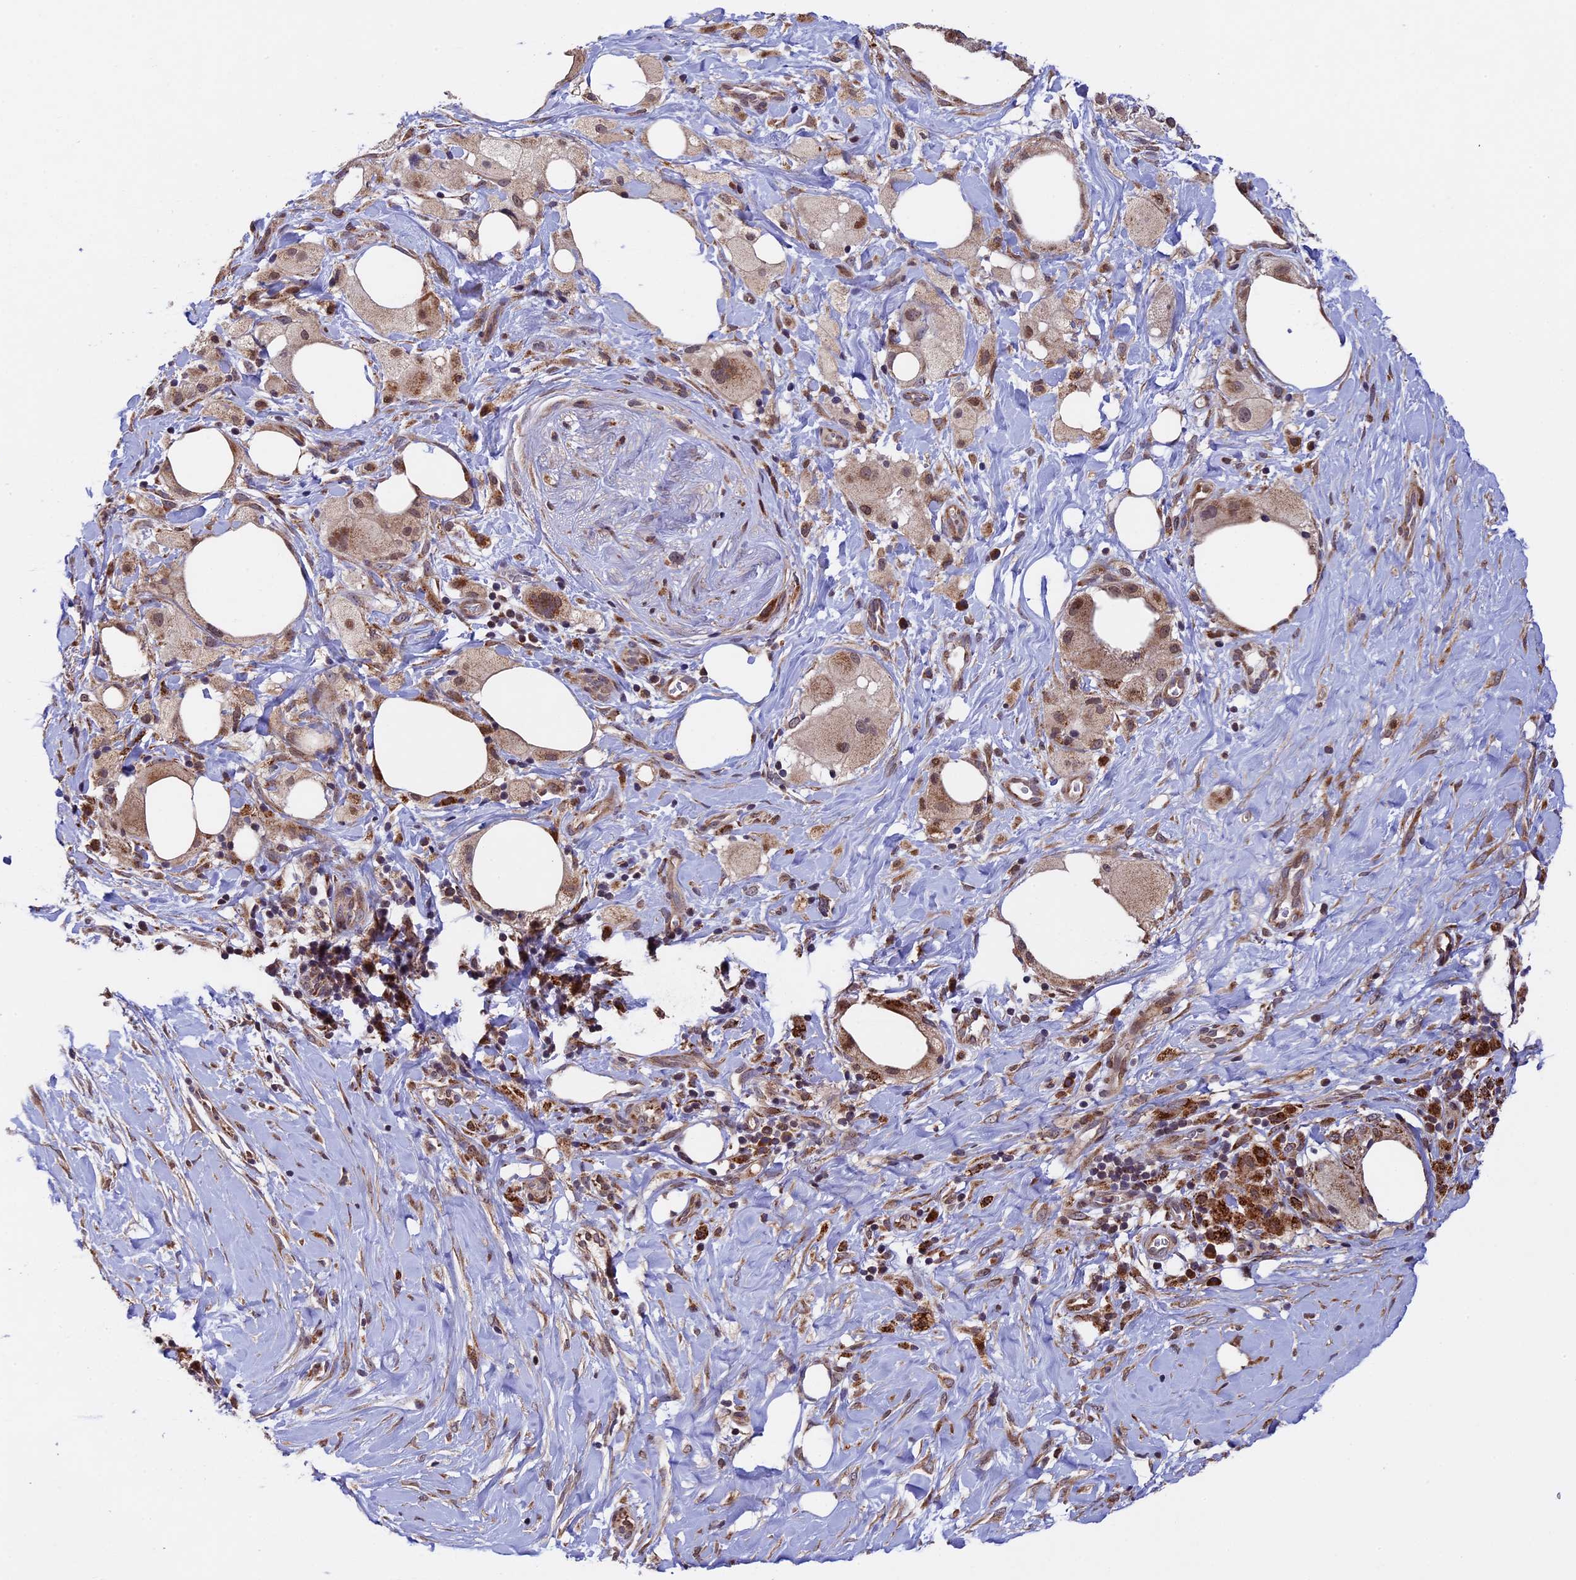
{"staining": {"intensity": "moderate", "quantity": ">75%", "location": "cytoplasmic/membranous"}, "tissue": "pancreatic cancer", "cell_type": "Tumor cells", "image_type": "cancer", "snomed": [{"axis": "morphology", "description": "Adenocarcinoma, NOS"}, {"axis": "topography", "description": "Pancreas"}], "caption": "IHC histopathology image of human pancreatic cancer (adenocarcinoma) stained for a protein (brown), which shows medium levels of moderate cytoplasmic/membranous staining in approximately >75% of tumor cells.", "gene": "RNF17", "patient": {"sex": "male", "age": 58}}